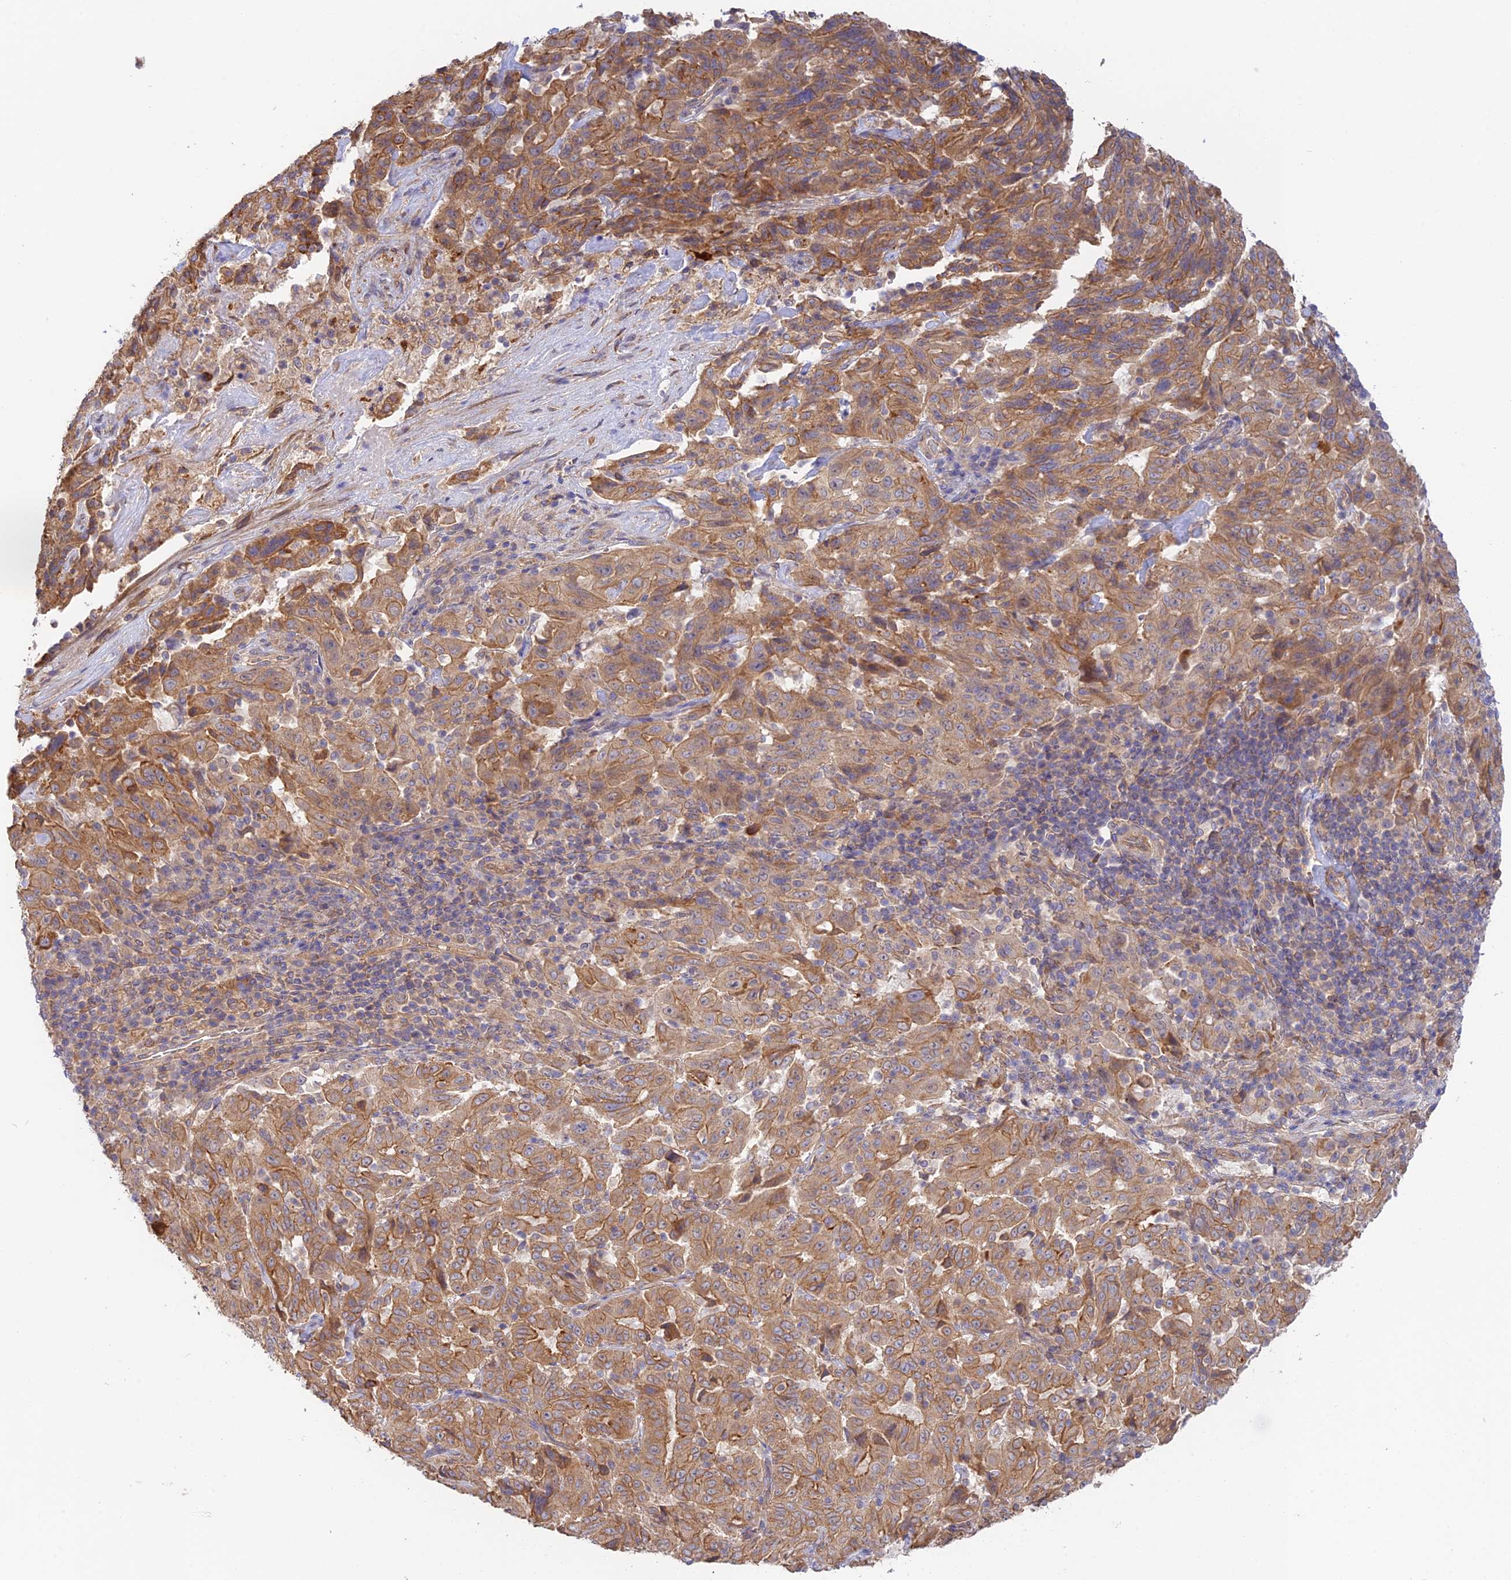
{"staining": {"intensity": "moderate", "quantity": ">75%", "location": "cytoplasmic/membranous"}, "tissue": "pancreatic cancer", "cell_type": "Tumor cells", "image_type": "cancer", "snomed": [{"axis": "morphology", "description": "Adenocarcinoma, NOS"}, {"axis": "topography", "description": "Pancreas"}], "caption": "Human adenocarcinoma (pancreatic) stained for a protein (brown) exhibits moderate cytoplasmic/membranous positive positivity in approximately >75% of tumor cells.", "gene": "MYO9A", "patient": {"sex": "male", "age": 63}}